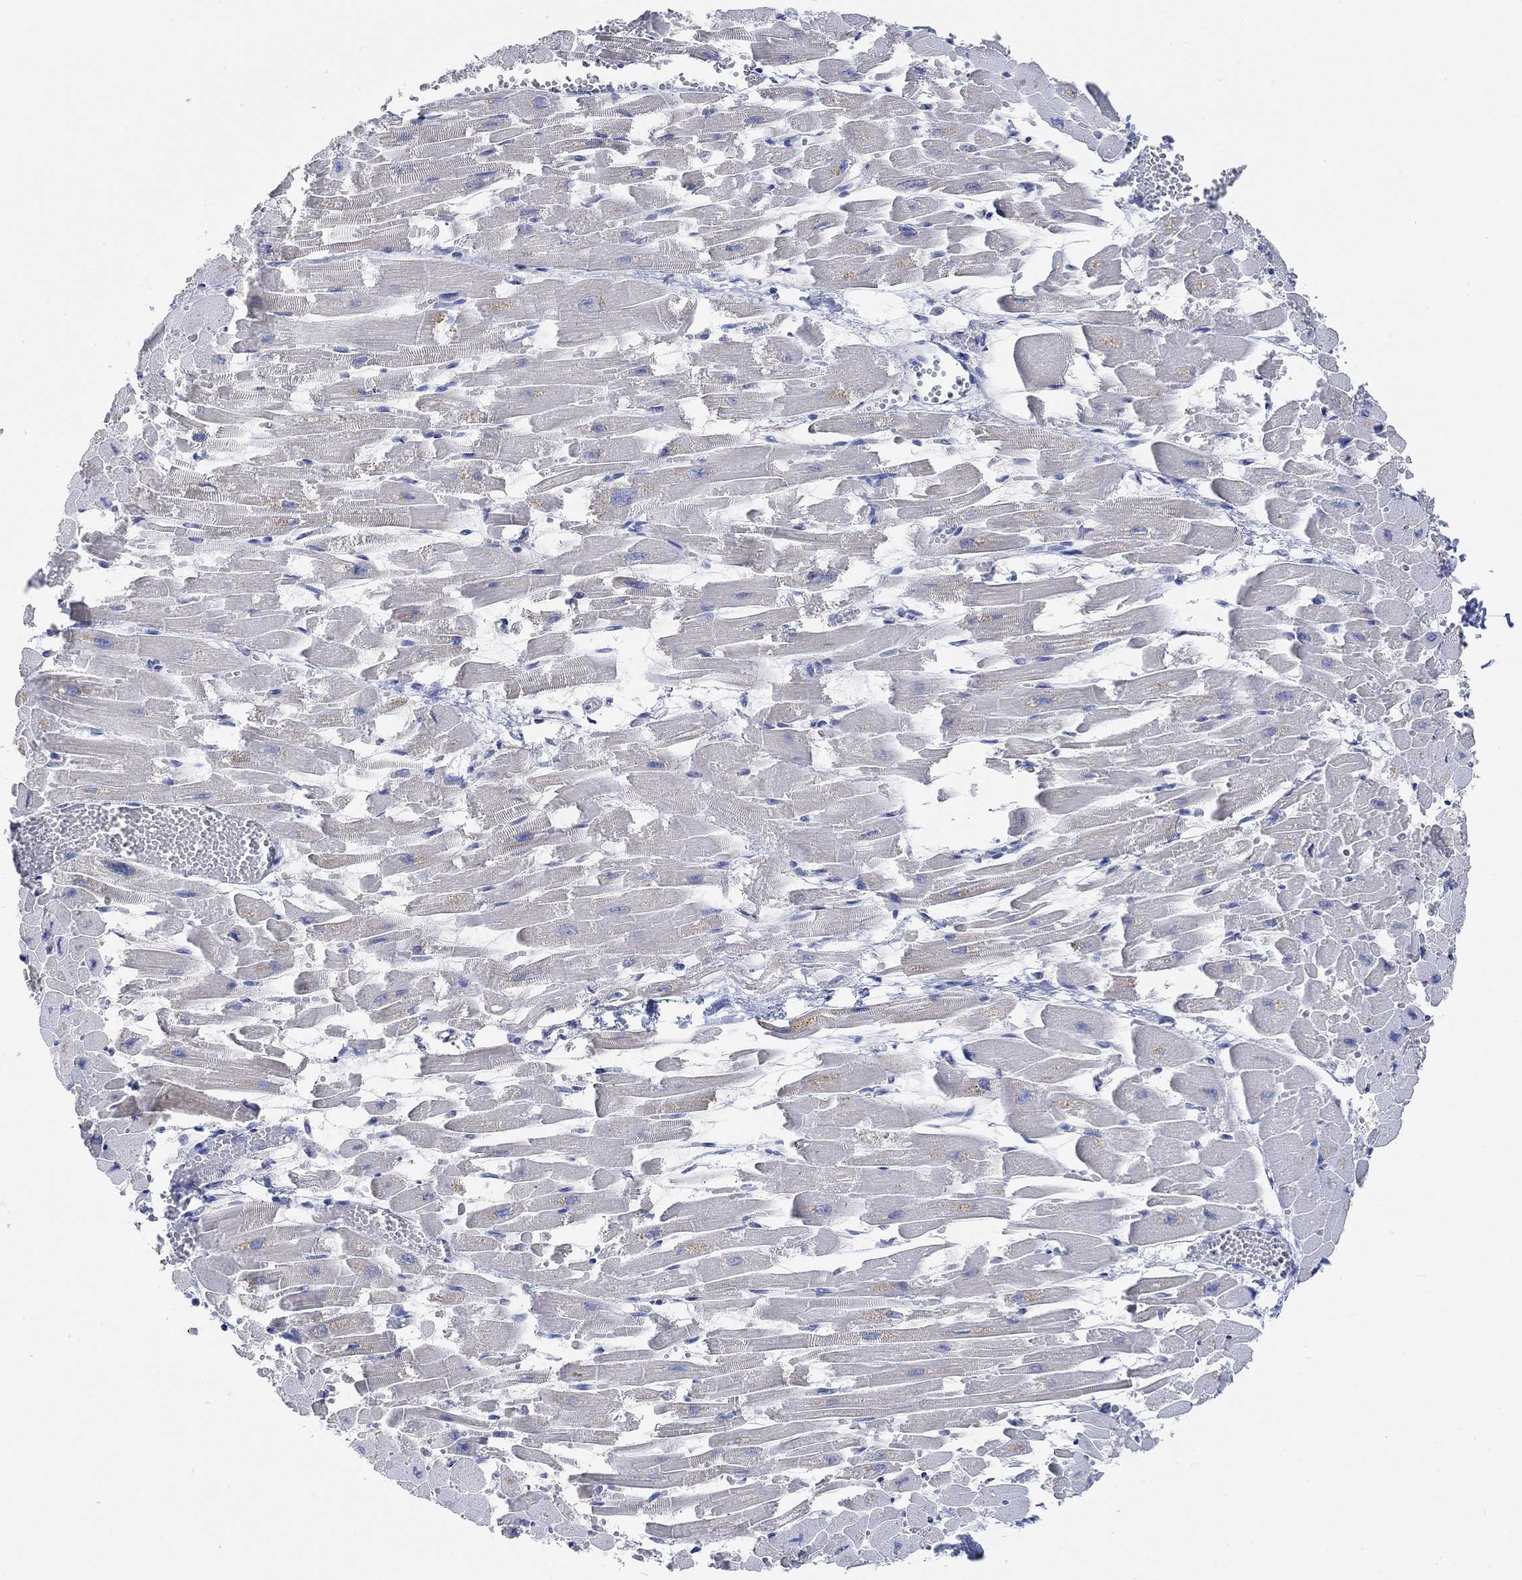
{"staining": {"intensity": "negative", "quantity": "none", "location": "none"}, "tissue": "heart muscle", "cell_type": "Cardiomyocytes", "image_type": "normal", "snomed": [{"axis": "morphology", "description": "Normal tissue, NOS"}, {"axis": "topography", "description": "Heart"}], "caption": "IHC of normal heart muscle shows no staining in cardiomyocytes. Brightfield microscopy of immunohistochemistry stained with DAB (3,3'-diaminobenzidine) (brown) and hematoxylin (blue), captured at high magnification.", "gene": "RIMS1", "patient": {"sex": "female", "age": 52}}